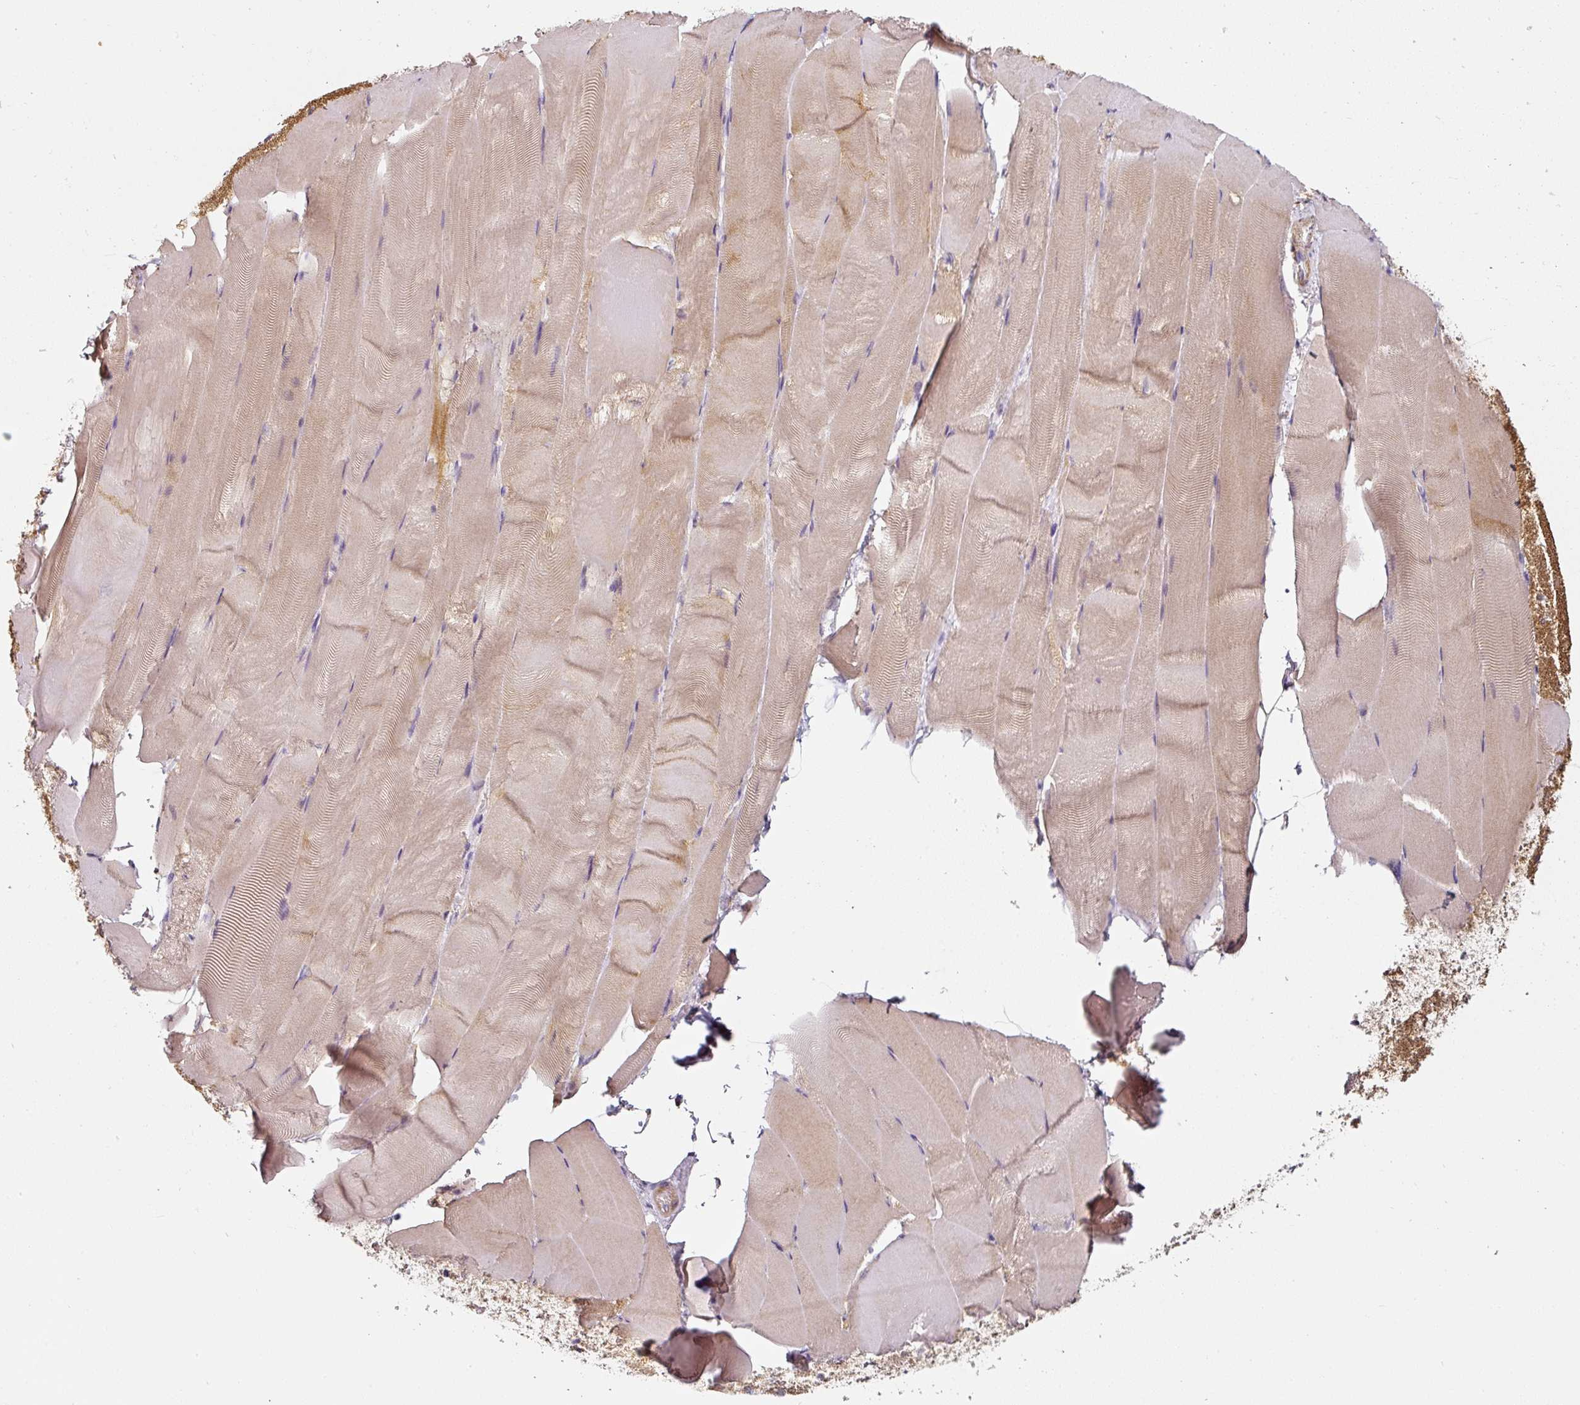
{"staining": {"intensity": "weak", "quantity": "25%-75%", "location": "cytoplasmic/membranous"}, "tissue": "skeletal muscle", "cell_type": "Myocytes", "image_type": "normal", "snomed": [{"axis": "morphology", "description": "Normal tissue, NOS"}, {"axis": "topography", "description": "Skeletal muscle"}], "caption": "A low amount of weak cytoplasmic/membranous positivity is identified in approximately 25%-75% of myocytes in unremarkable skeletal muscle.", "gene": "CAP2", "patient": {"sex": "female", "age": 64}}